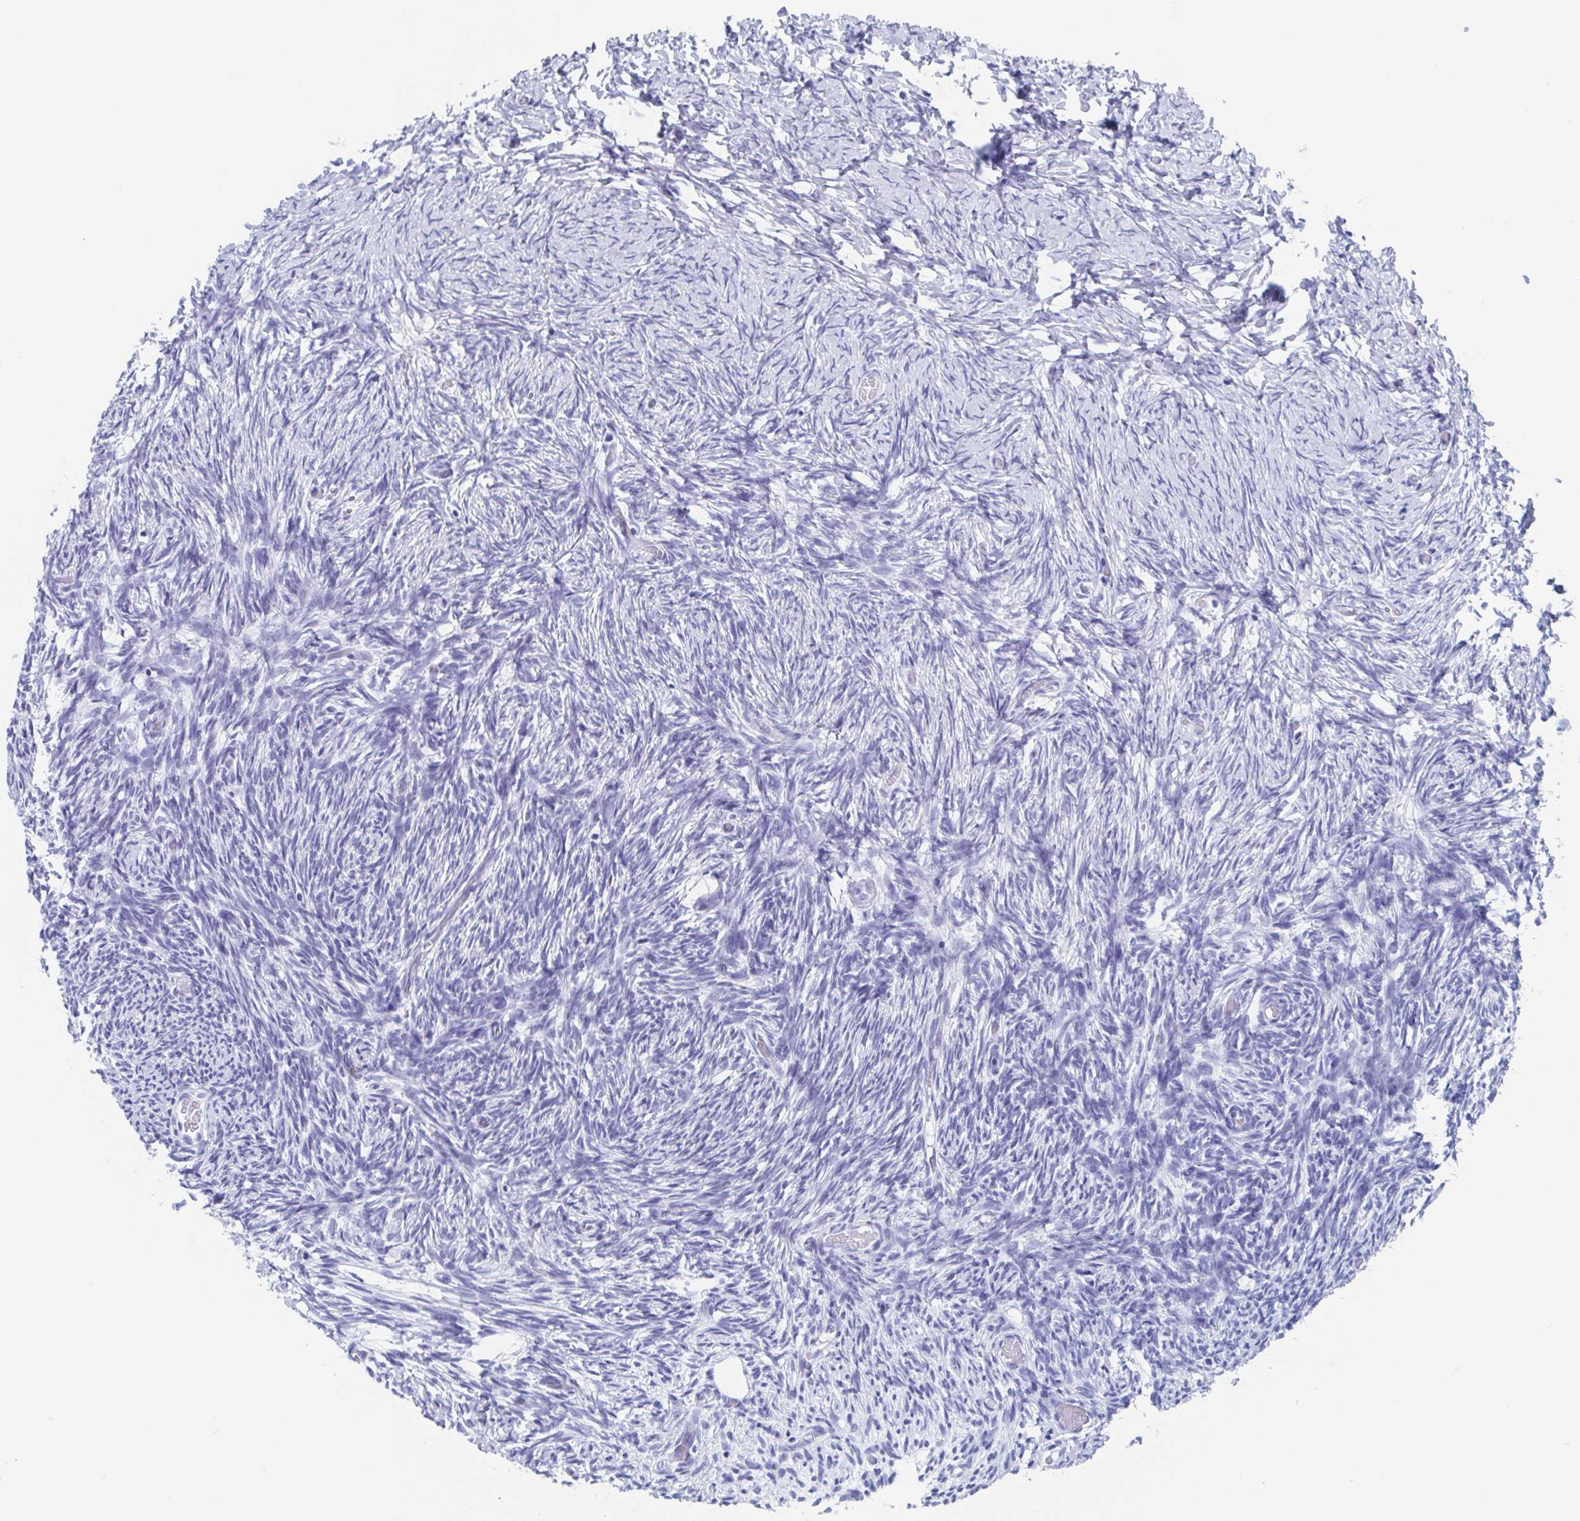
{"staining": {"intensity": "negative", "quantity": "none", "location": "none"}, "tissue": "ovary", "cell_type": "Follicle cells", "image_type": "normal", "snomed": [{"axis": "morphology", "description": "Normal tissue, NOS"}, {"axis": "topography", "description": "Ovary"}], "caption": "An immunohistochemistry (IHC) image of normal ovary is shown. There is no staining in follicle cells of ovary. The staining was performed using DAB (3,3'-diaminobenzidine) to visualize the protein expression in brown, while the nuclei were stained in blue with hematoxylin (Magnification: 20x).", "gene": "HDGFL1", "patient": {"sex": "female", "age": 39}}